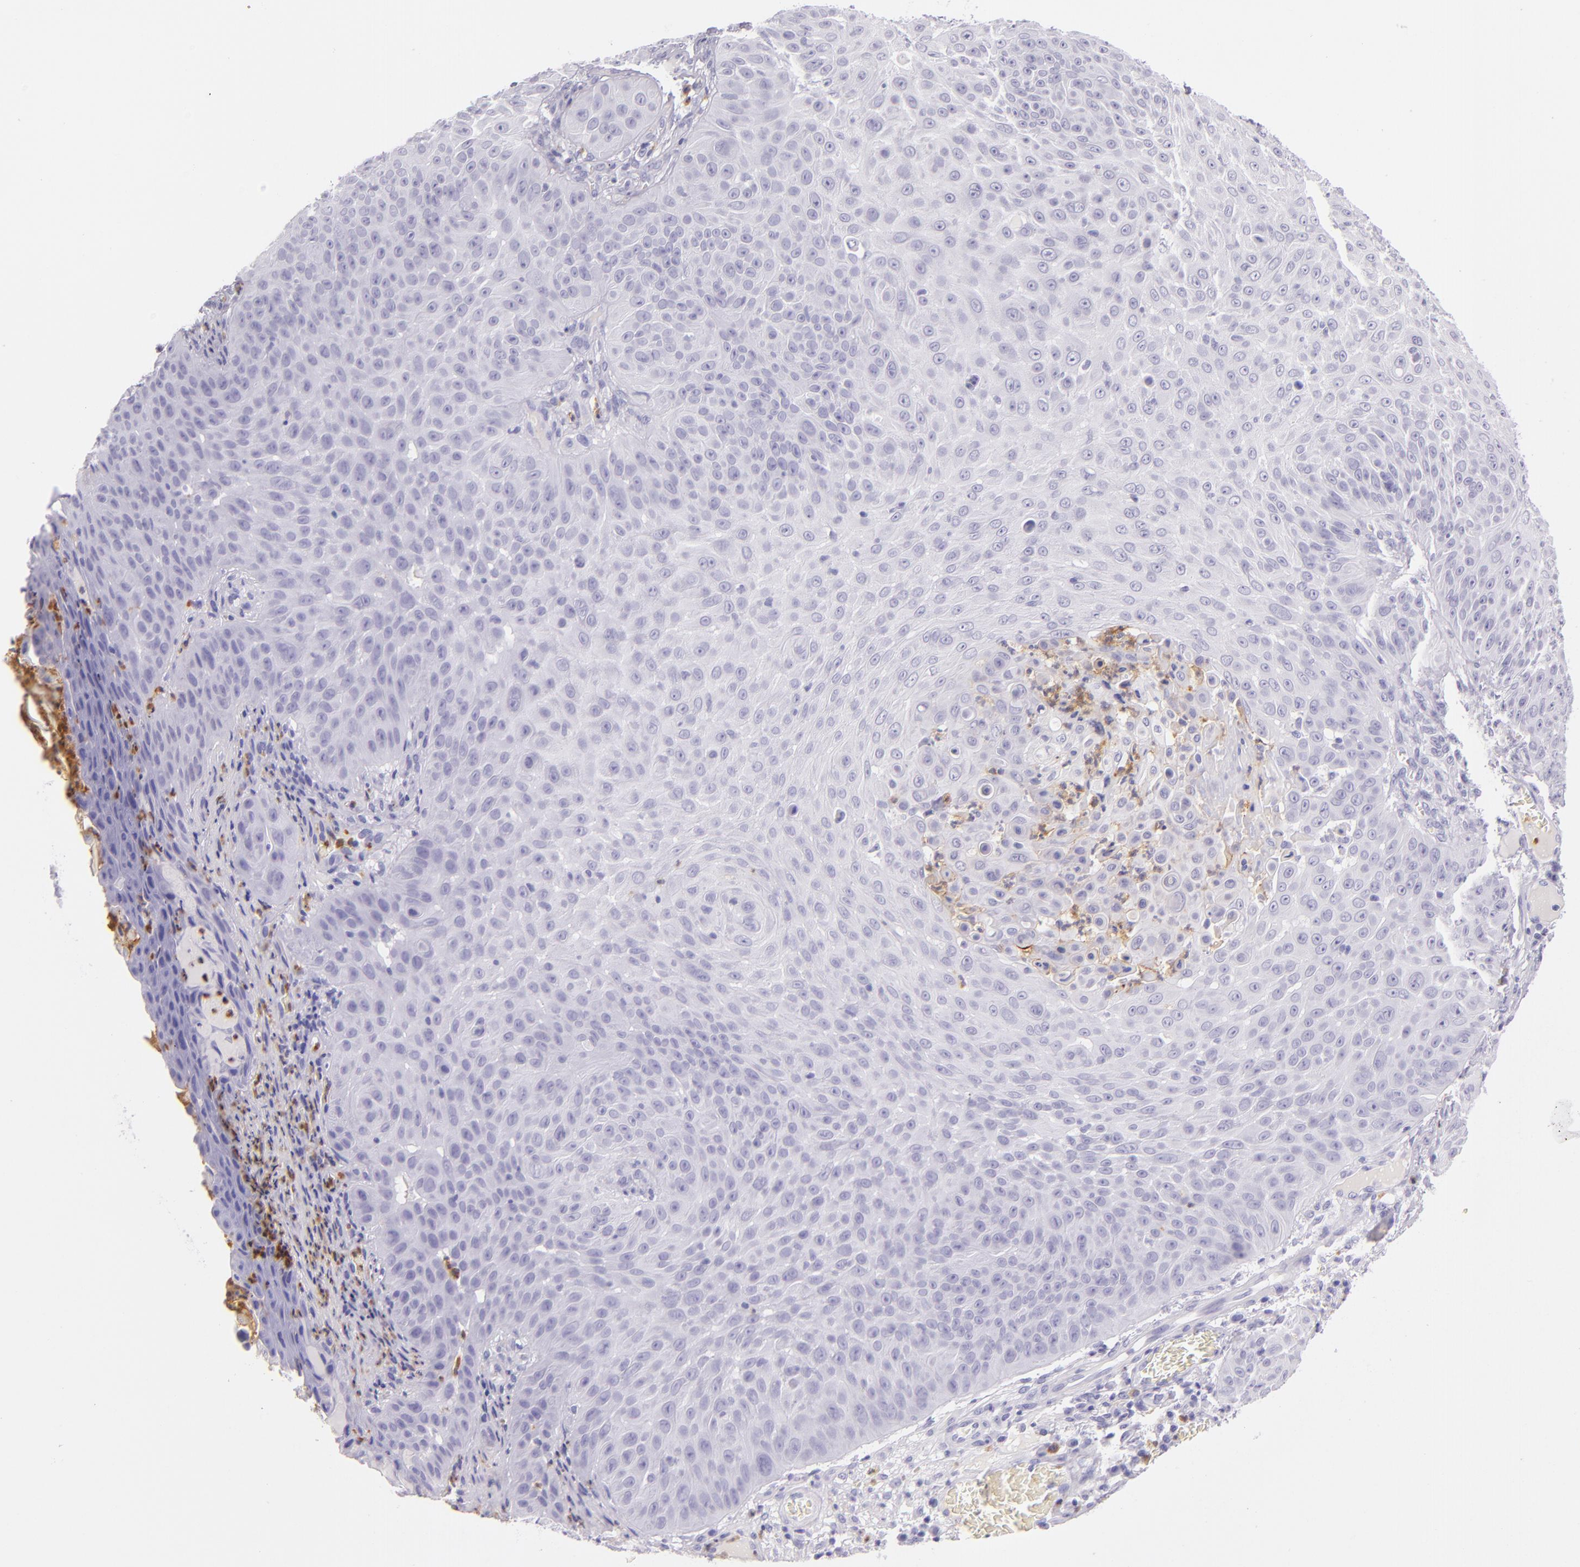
{"staining": {"intensity": "negative", "quantity": "none", "location": "none"}, "tissue": "skin cancer", "cell_type": "Tumor cells", "image_type": "cancer", "snomed": [{"axis": "morphology", "description": "Squamous cell carcinoma, NOS"}, {"axis": "topography", "description": "Skin"}], "caption": "The immunohistochemistry (IHC) histopathology image has no significant staining in tumor cells of skin squamous cell carcinoma tissue.", "gene": "CEACAM1", "patient": {"sex": "male", "age": 82}}